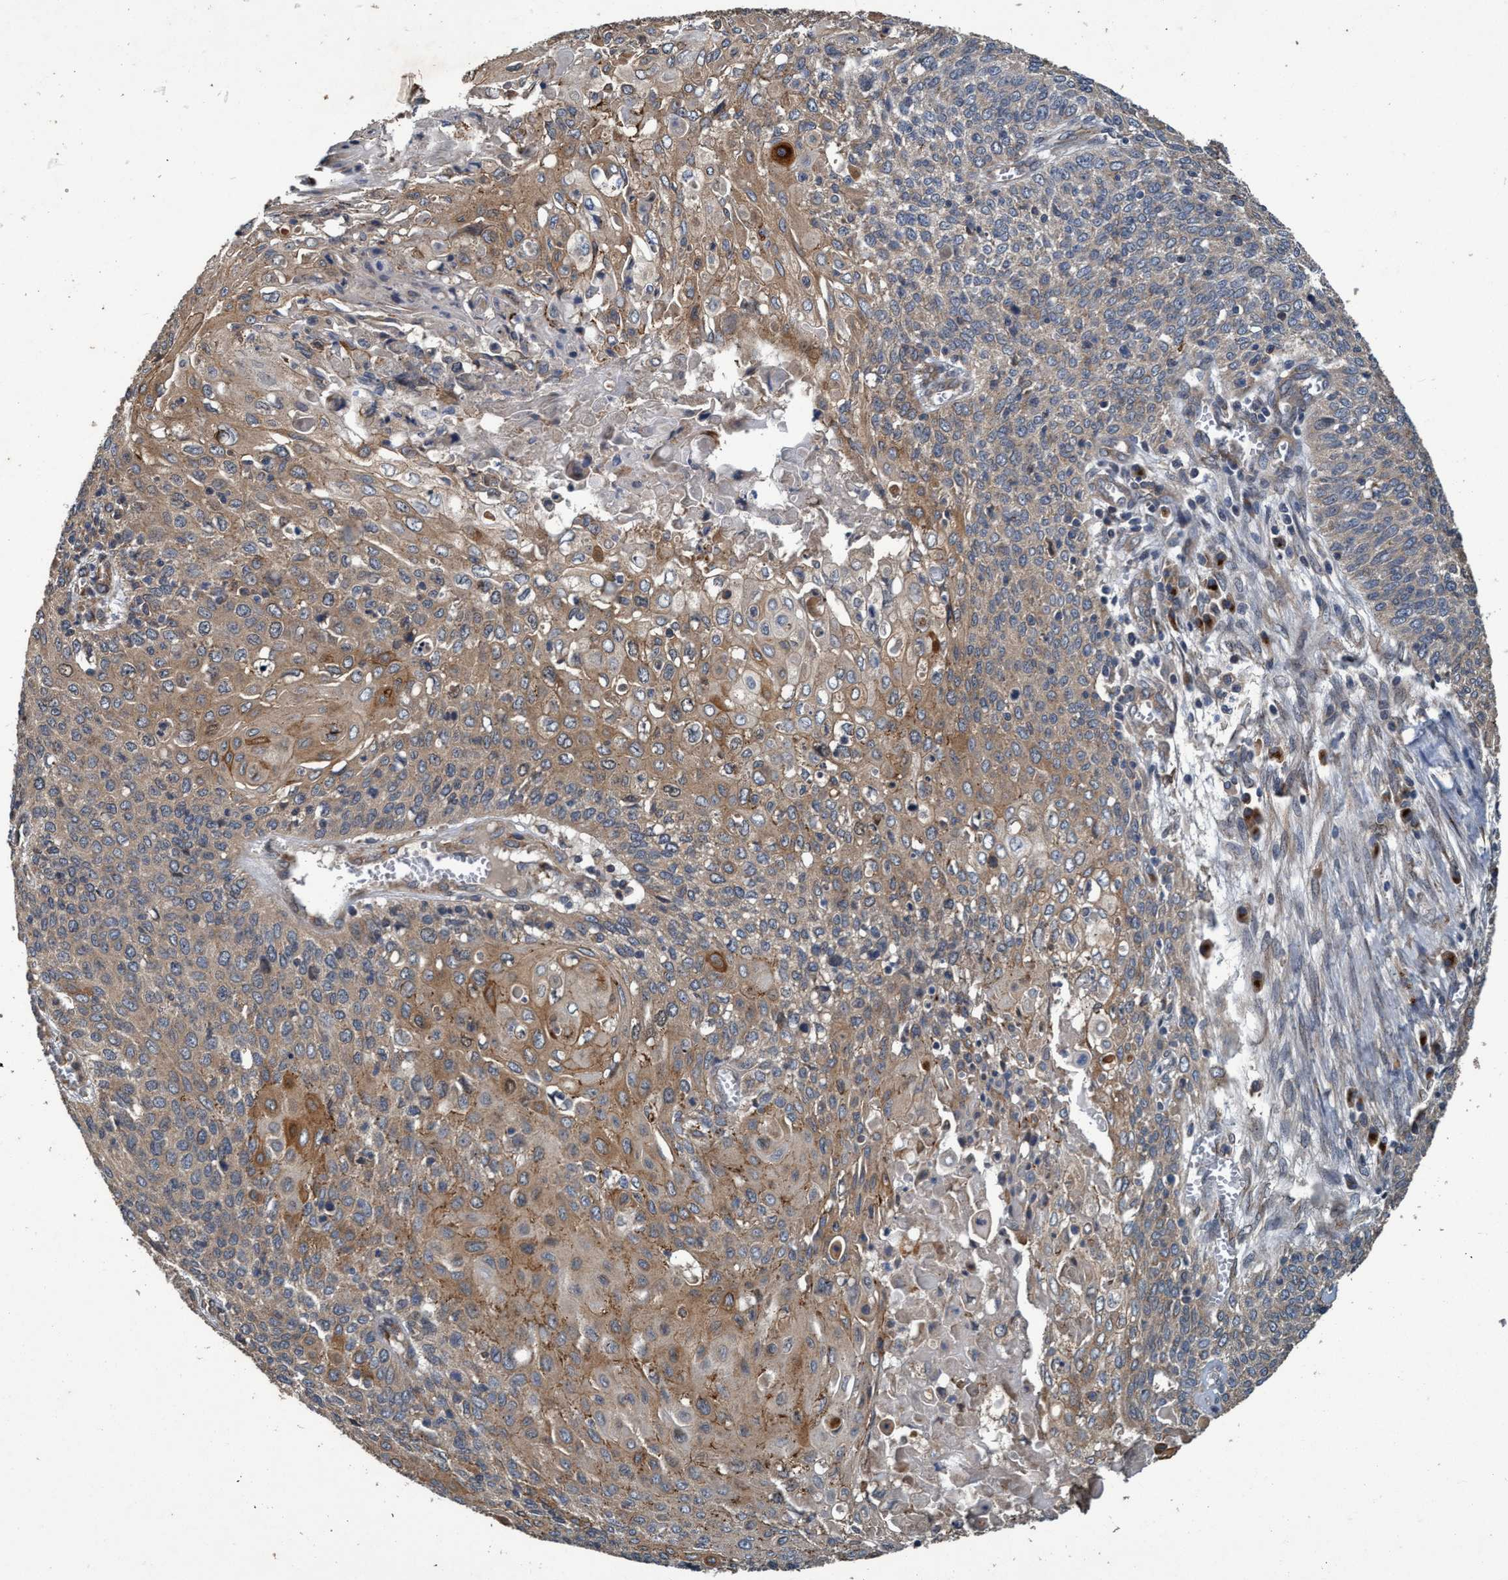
{"staining": {"intensity": "moderate", "quantity": "25%-75%", "location": "cytoplasmic/membranous"}, "tissue": "cervical cancer", "cell_type": "Tumor cells", "image_type": "cancer", "snomed": [{"axis": "morphology", "description": "Squamous cell carcinoma, NOS"}, {"axis": "topography", "description": "Cervix"}], "caption": "About 25%-75% of tumor cells in human cervical cancer reveal moderate cytoplasmic/membranous protein expression as visualized by brown immunohistochemical staining.", "gene": "MACC1", "patient": {"sex": "female", "age": 39}}